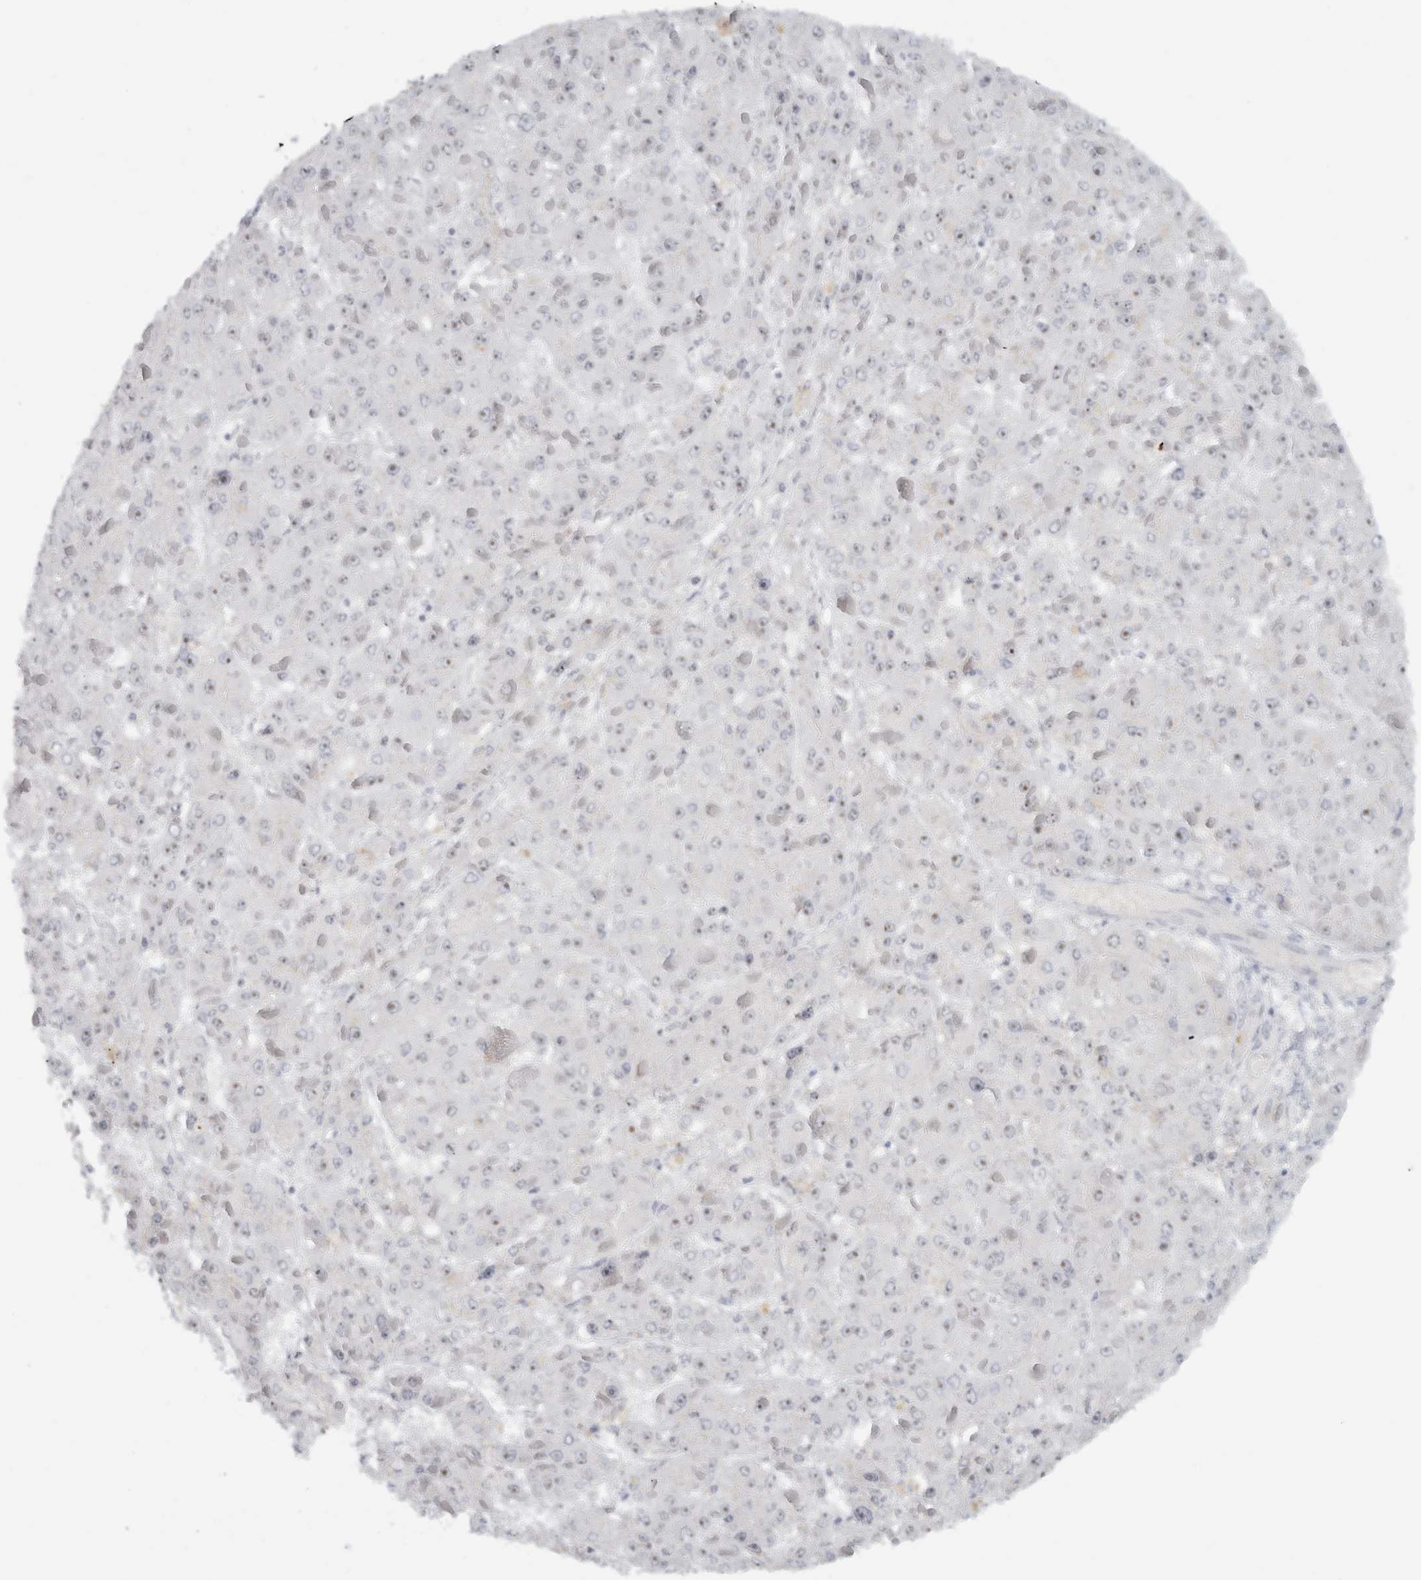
{"staining": {"intensity": "weak", "quantity": "<25%", "location": "nuclear"}, "tissue": "liver cancer", "cell_type": "Tumor cells", "image_type": "cancer", "snomed": [{"axis": "morphology", "description": "Carcinoma, Hepatocellular, NOS"}, {"axis": "topography", "description": "Liver"}], "caption": "Liver cancer (hepatocellular carcinoma) was stained to show a protein in brown. There is no significant expression in tumor cells. (DAB IHC visualized using brightfield microscopy, high magnification).", "gene": "FMR1NB", "patient": {"sex": "female", "age": 73}}